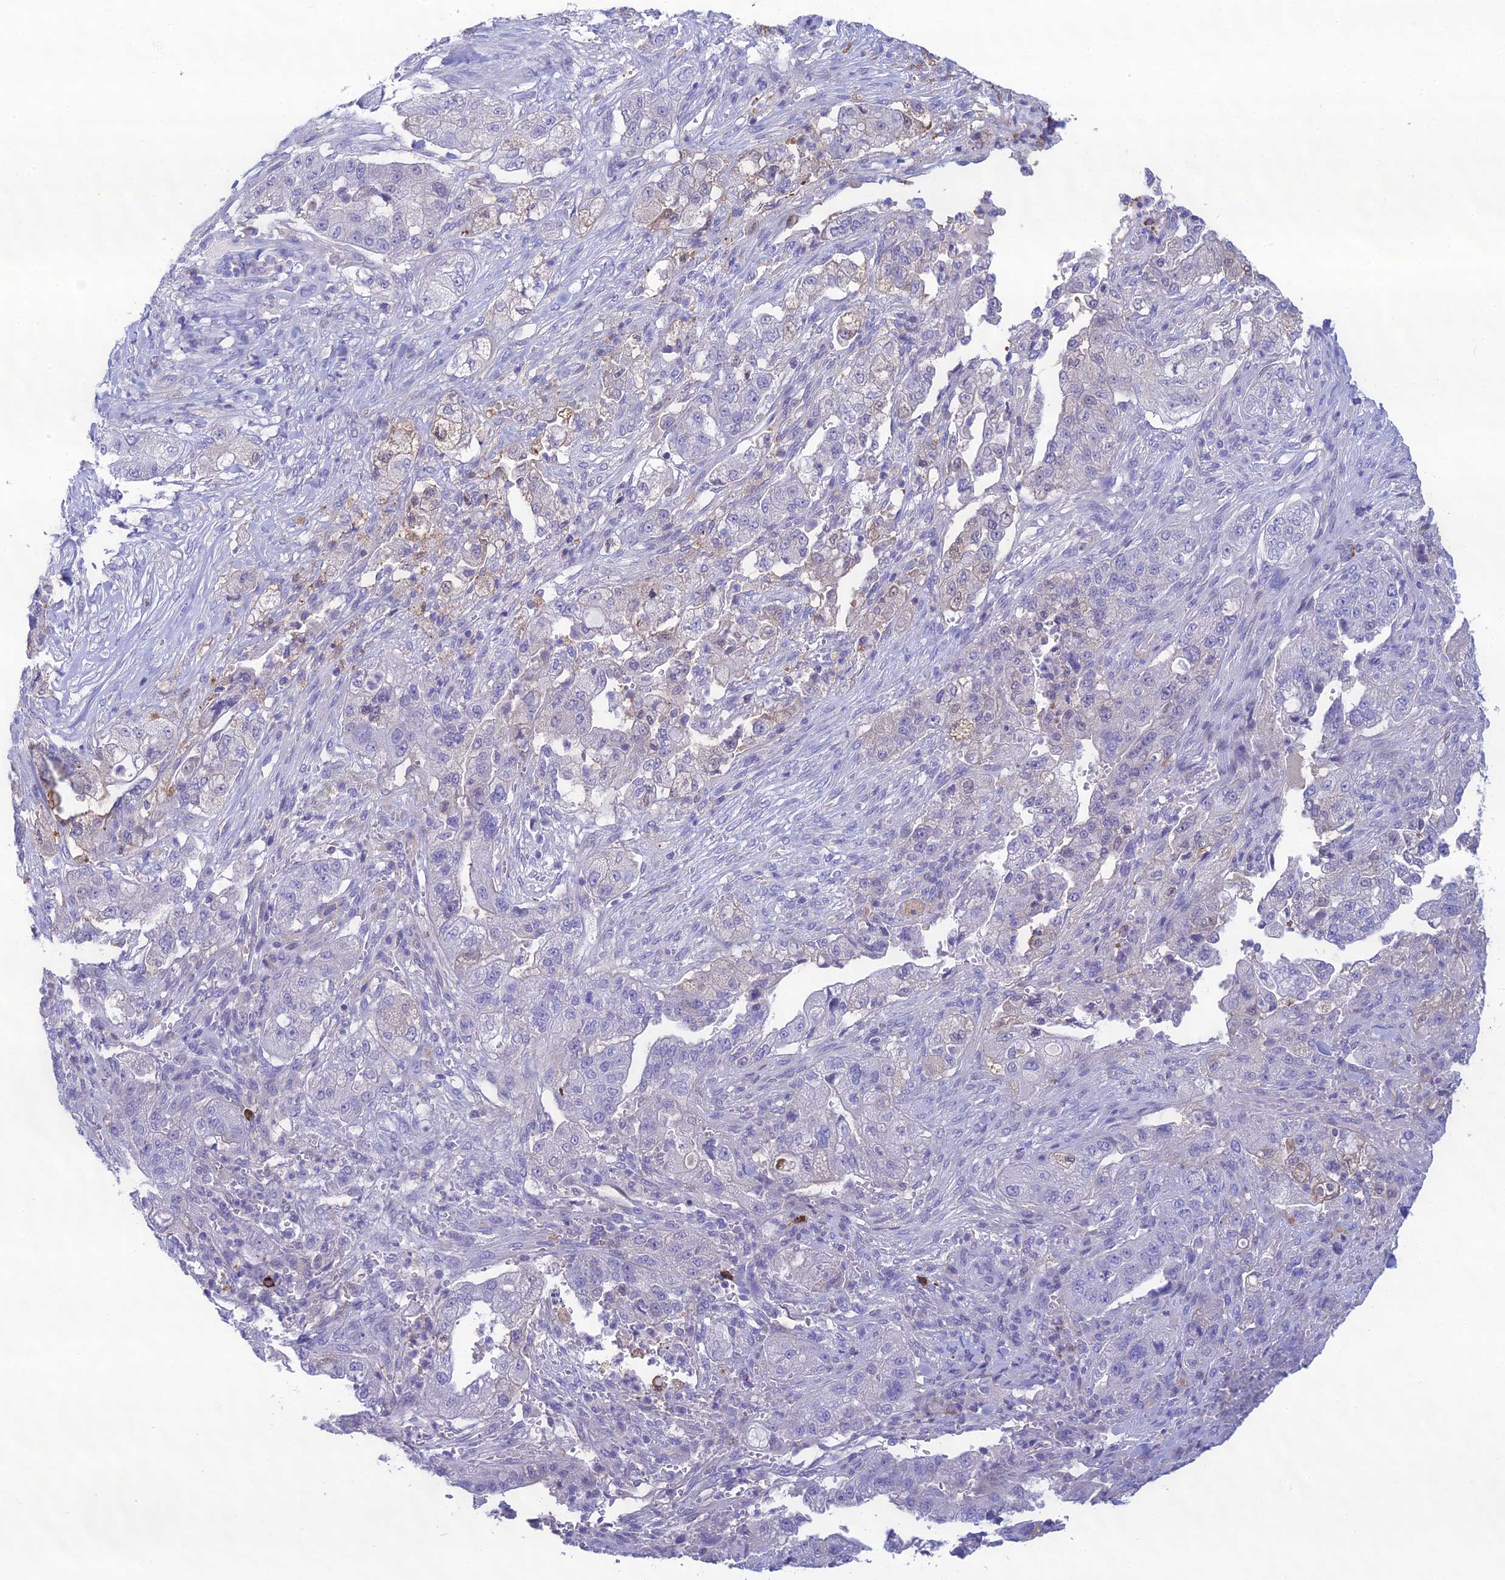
{"staining": {"intensity": "negative", "quantity": "none", "location": "none"}, "tissue": "pancreatic cancer", "cell_type": "Tumor cells", "image_type": "cancer", "snomed": [{"axis": "morphology", "description": "Adenocarcinoma, NOS"}, {"axis": "topography", "description": "Pancreas"}], "caption": "DAB (3,3'-diaminobenzidine) immunohistochemical staining of pancreatic adenocarcinoma demonstrates no significant staining in tumor cells. The staining is performed using DAB brown chromogen with nuclei counter-stained in using hematoxylin.", "gene": "CRB2", "patient": {"sex": "female", "age": 78}}